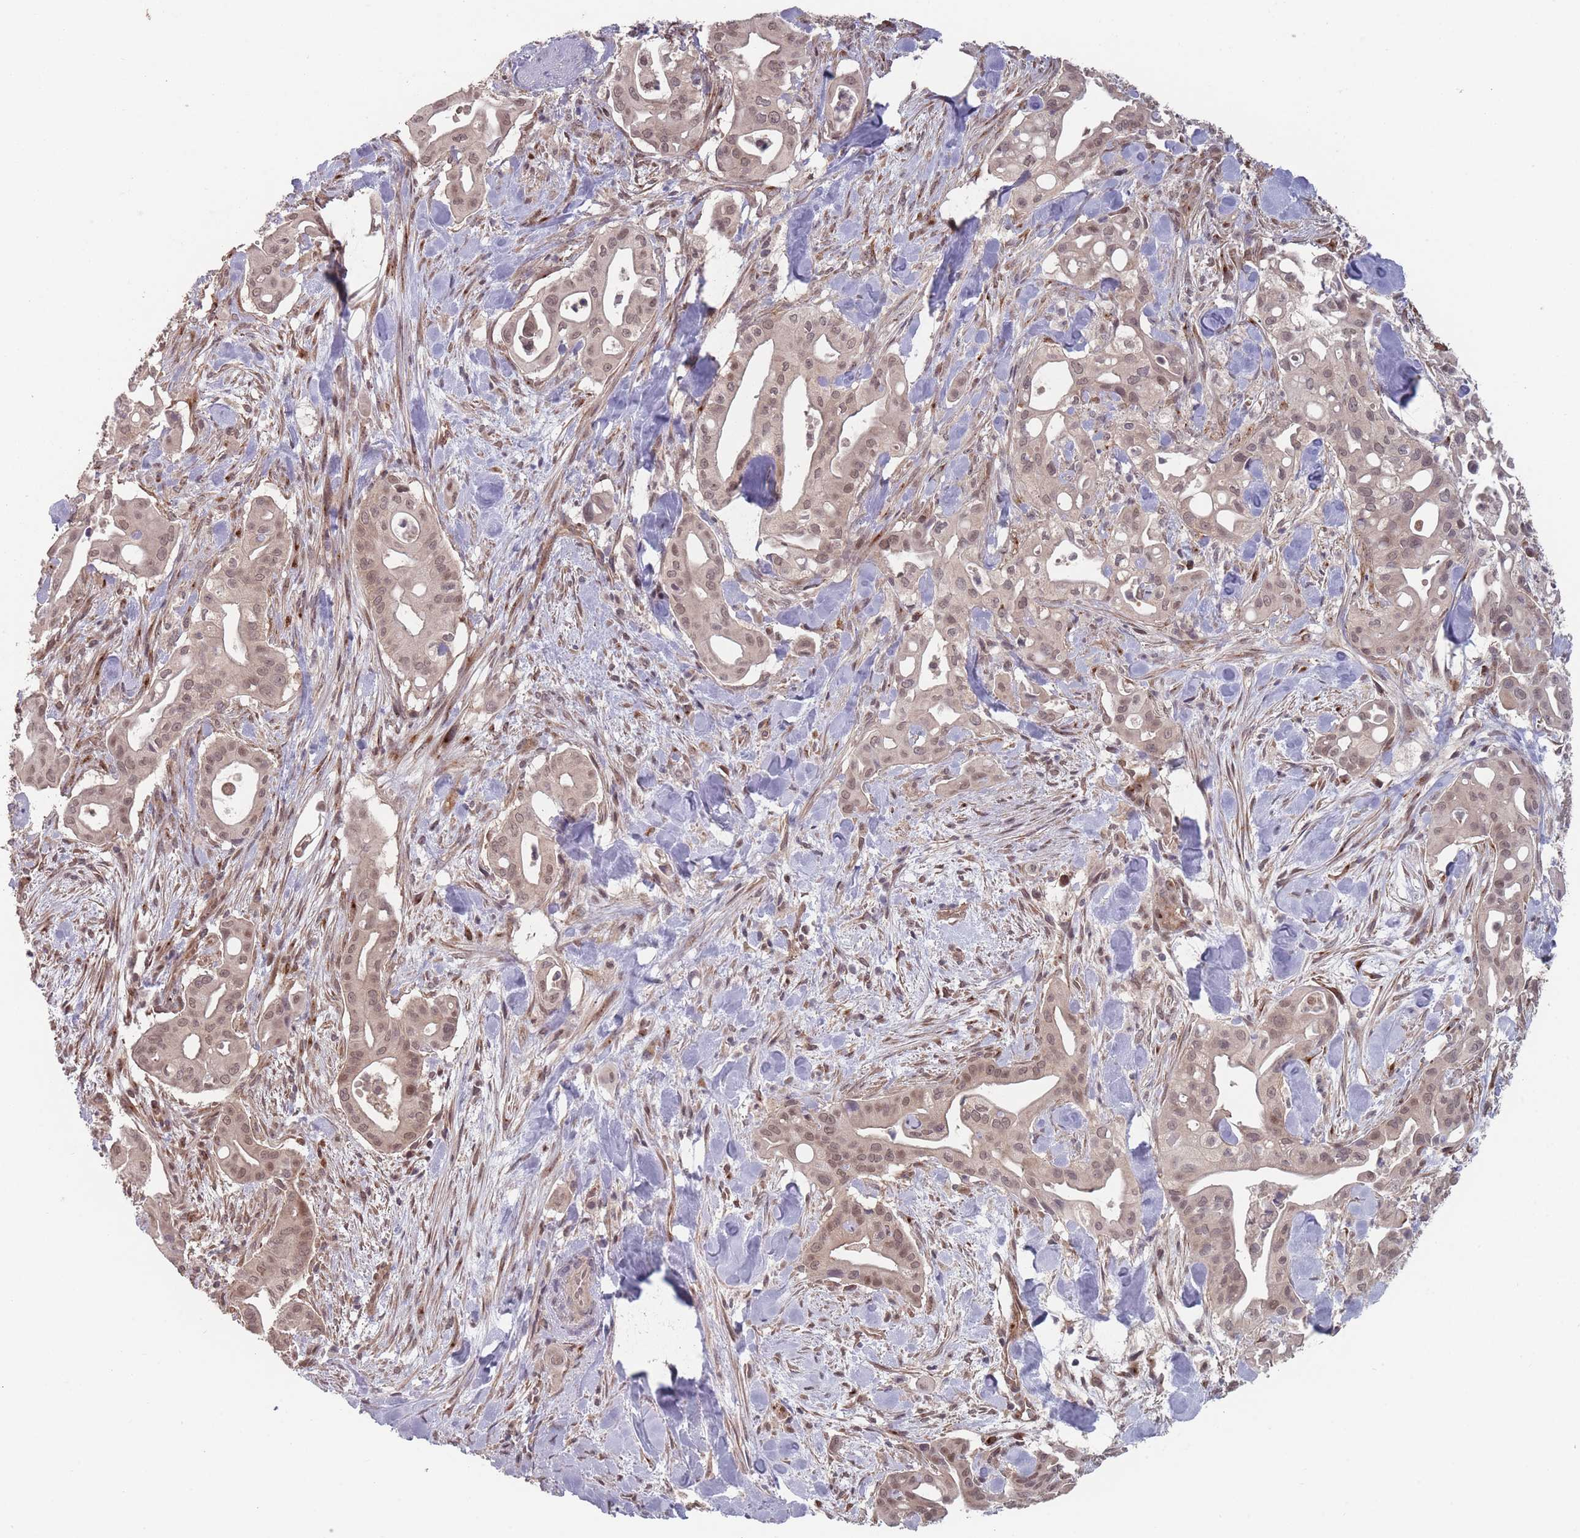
{"staining": {"intensity": "moderate", "quantity": ">75%", "location": "nuclear"}, "tissue": "liver cancer", "cell_type": "Tumor cells", "image_type": "cancer", "snomed": [{"axis": "morphology", "description": "Cholangiocarcinoma"}, {"axis": "topography", "description": "Liver"}], "caption": "Immunohistochemical staining of liver cancer exhibits medium levels of moderate nuclear positivity in approximately >75% of tumor cells.", "gene": "CNTRL", "patient": {"sex": "female", "age": 68}}